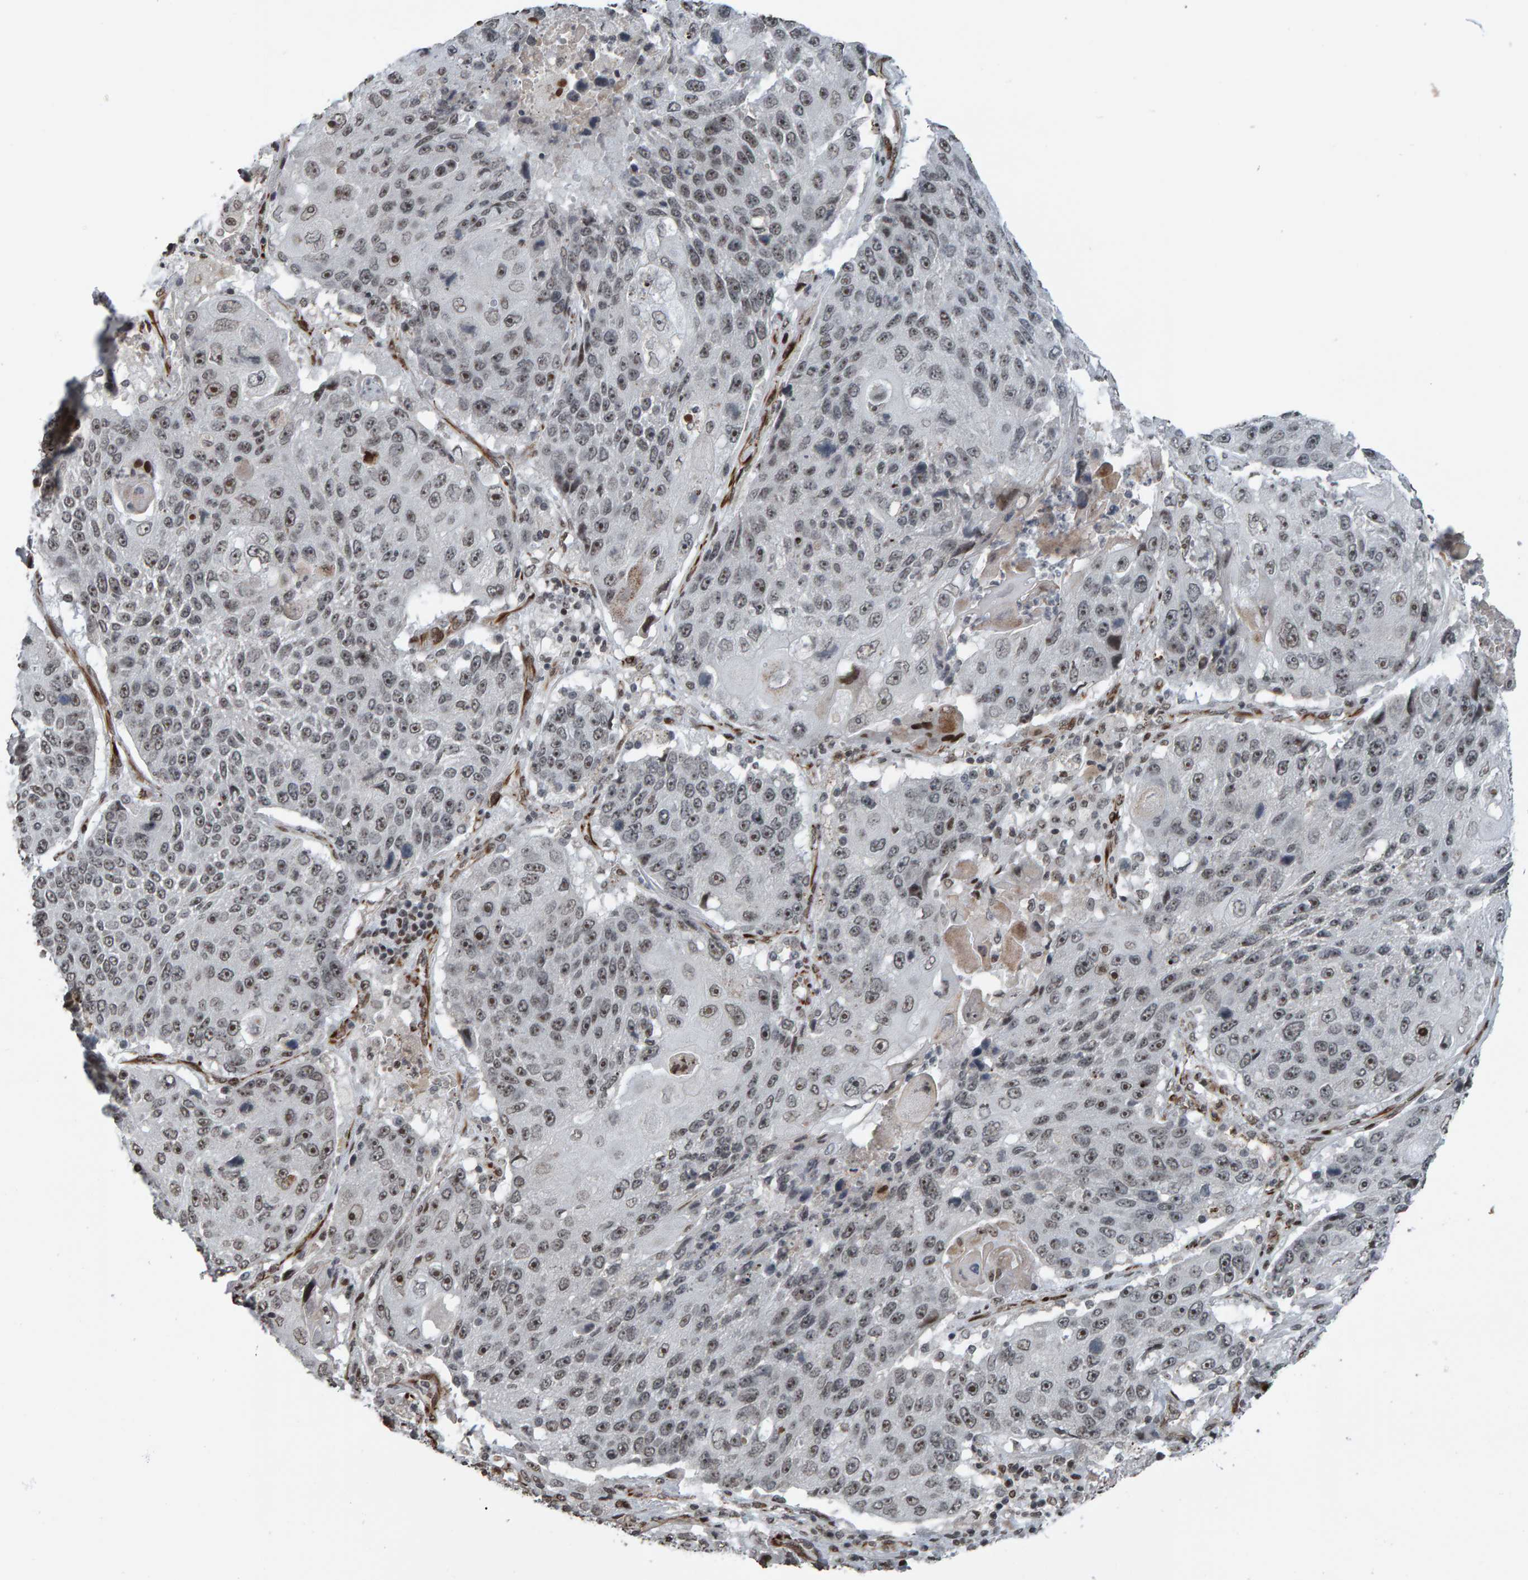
{"staining": {"intensity": "weak", "quantity": ">75%", "location": "nuclear"}, "tissue": "lung cancer", "cell_type": "Tumor cells", "image_type": "cancer", "snomed": [{"axis": "morphology", "description": "Squamous cell carcinoma, NOS"}, {"axis": "topography", "description": "Lung"}], "caption": "Immunohistochemistry (IHC) (DAB) staining of human lung cancer (squamous cell carcinoma) displays weak nuclear protein expression in approximately >75% of tumor cells. Immunohistochemistry (IHC) stains the protein of interest in brown and the nuclei are stained blue.", "gene": "ZNF366", "patient": {"sex": "male", "age": 61}}